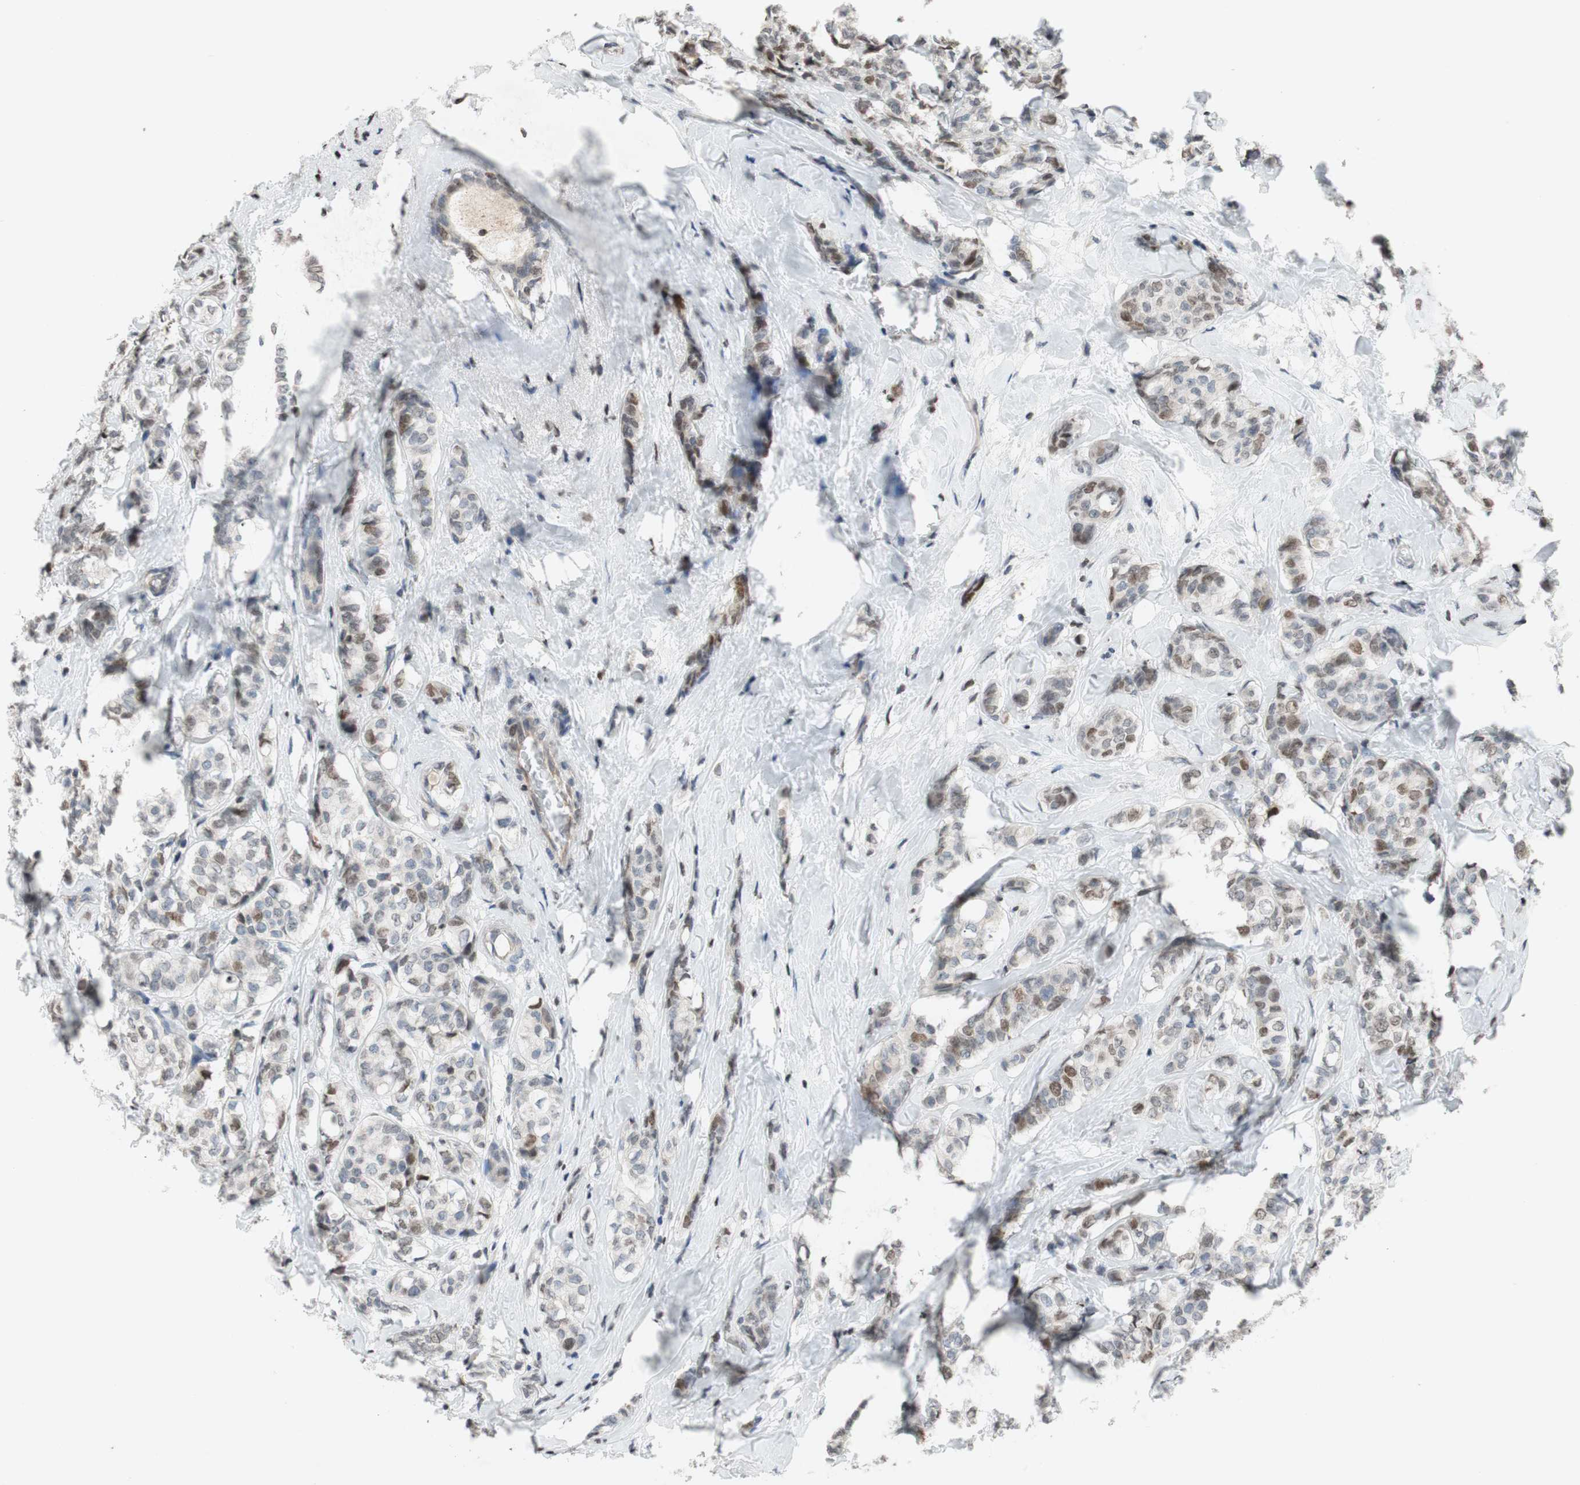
{"staining": {"intensity": "moderate", "quantity": "<25%", "location": "nuclear"}, "tissue": "breast cancer", "cell_type": "Tumor cells", "image_type": "cancer", "snomed": [{"axis": "morphology", "description": "Lobular carcinoma"}, {"axis": "topography", "description": "Breast"}], "caption": "Lobular carcinoma (breast) stained with DAB immunohistochemistry (IHC) demonstrates low levels of moderate nuclear expression in about <25% of tumor cells. Nuclei are stained in blue.", "gene": "MCM6", "patient": {"sex": "female", "age": 60}}